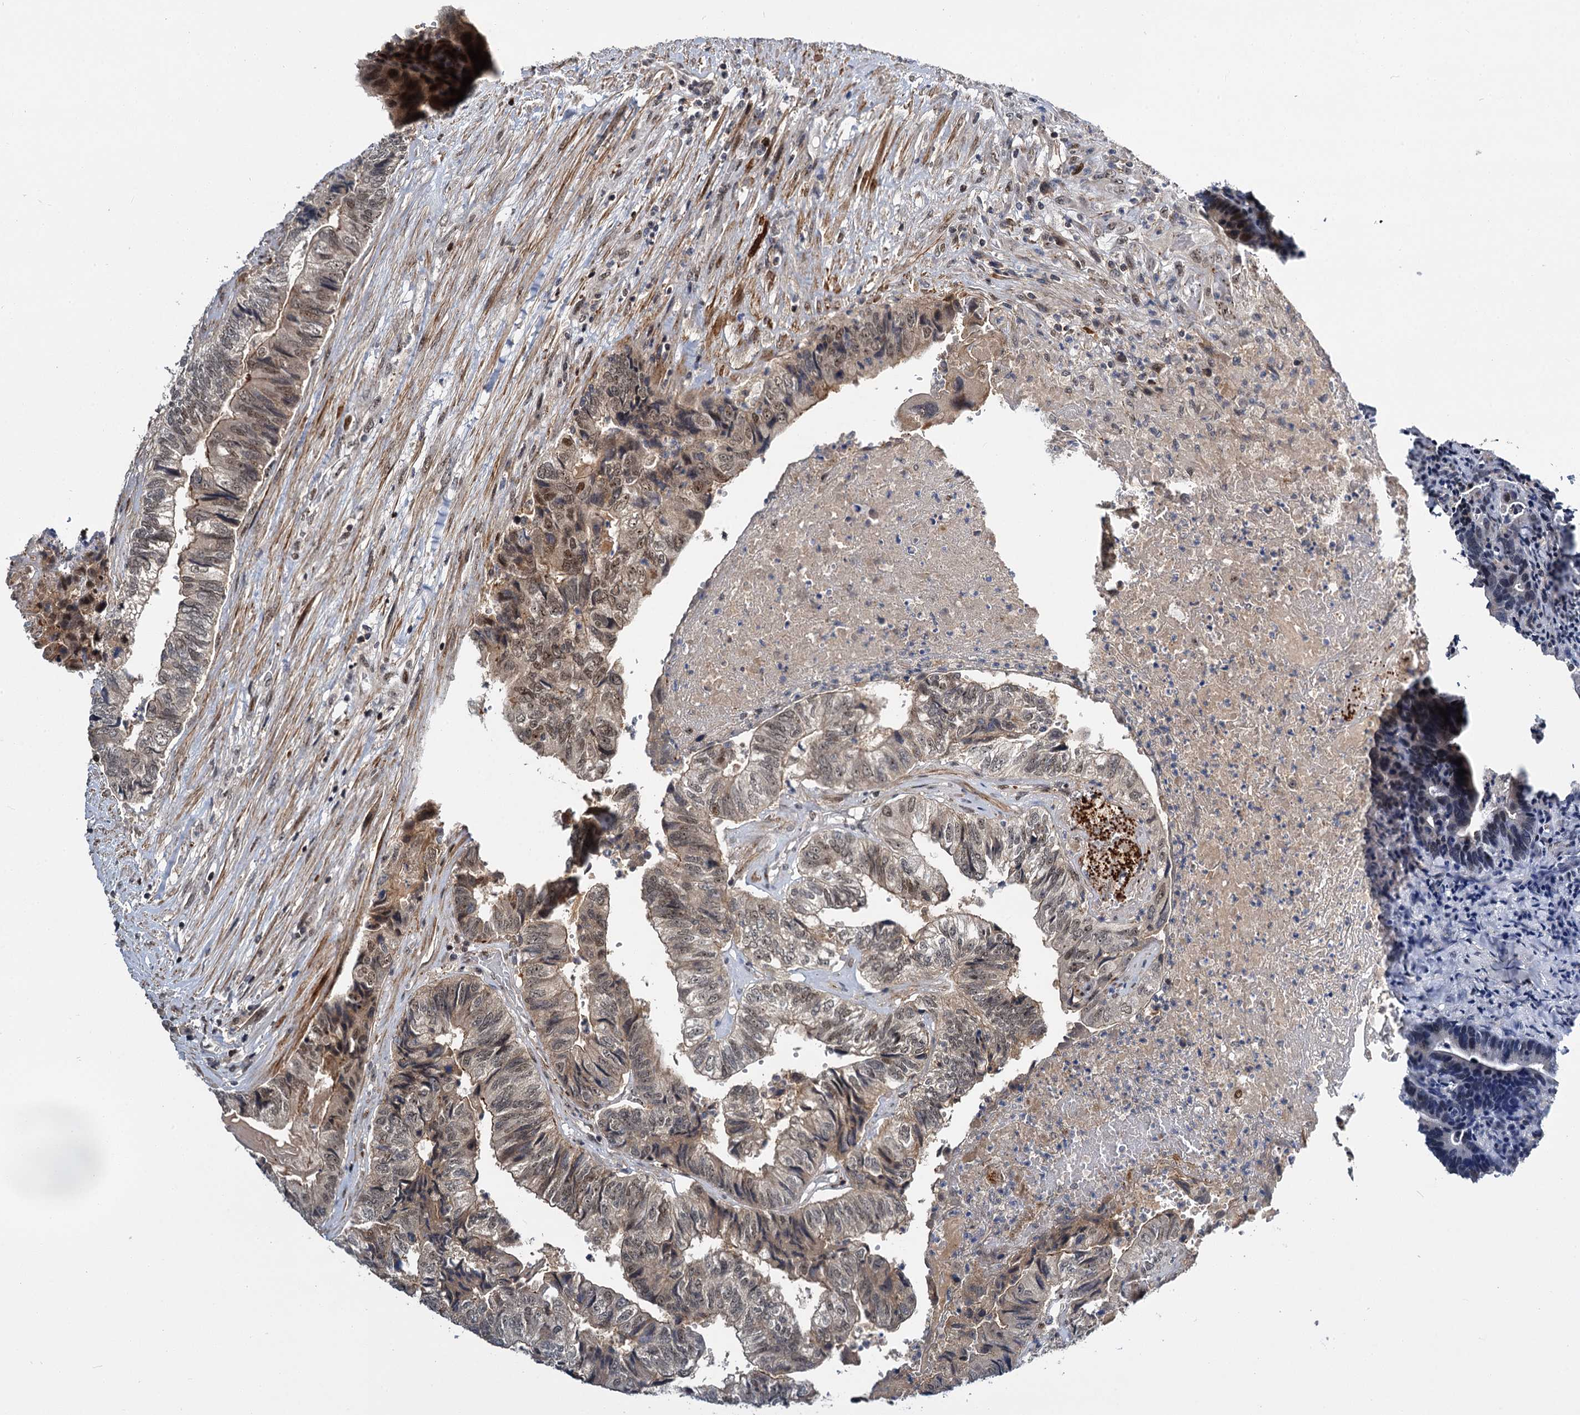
{"staining": {"intensity": "weak", "quantity": "25%-75%", "location": "cytoplasmic/membranous,nuclear"}, "tissue": "colorectal cancer", "cell_type": "Tumor cells", "image_type": "cancer", "snomed": [{"axis": "morphology", "description": "Adenocarcinoma, NOS"}, {"axis": "topography", "description": "Colon"}], "caption": "Immunohistochemical staining of colorectal cancer exhibits weak cytoplasmic/membranous and nuclear protein positivity in approximately 25%-75% of tumor cells.", "gene": "MBD6", "patient": {"sex": "female", "age": 67}}